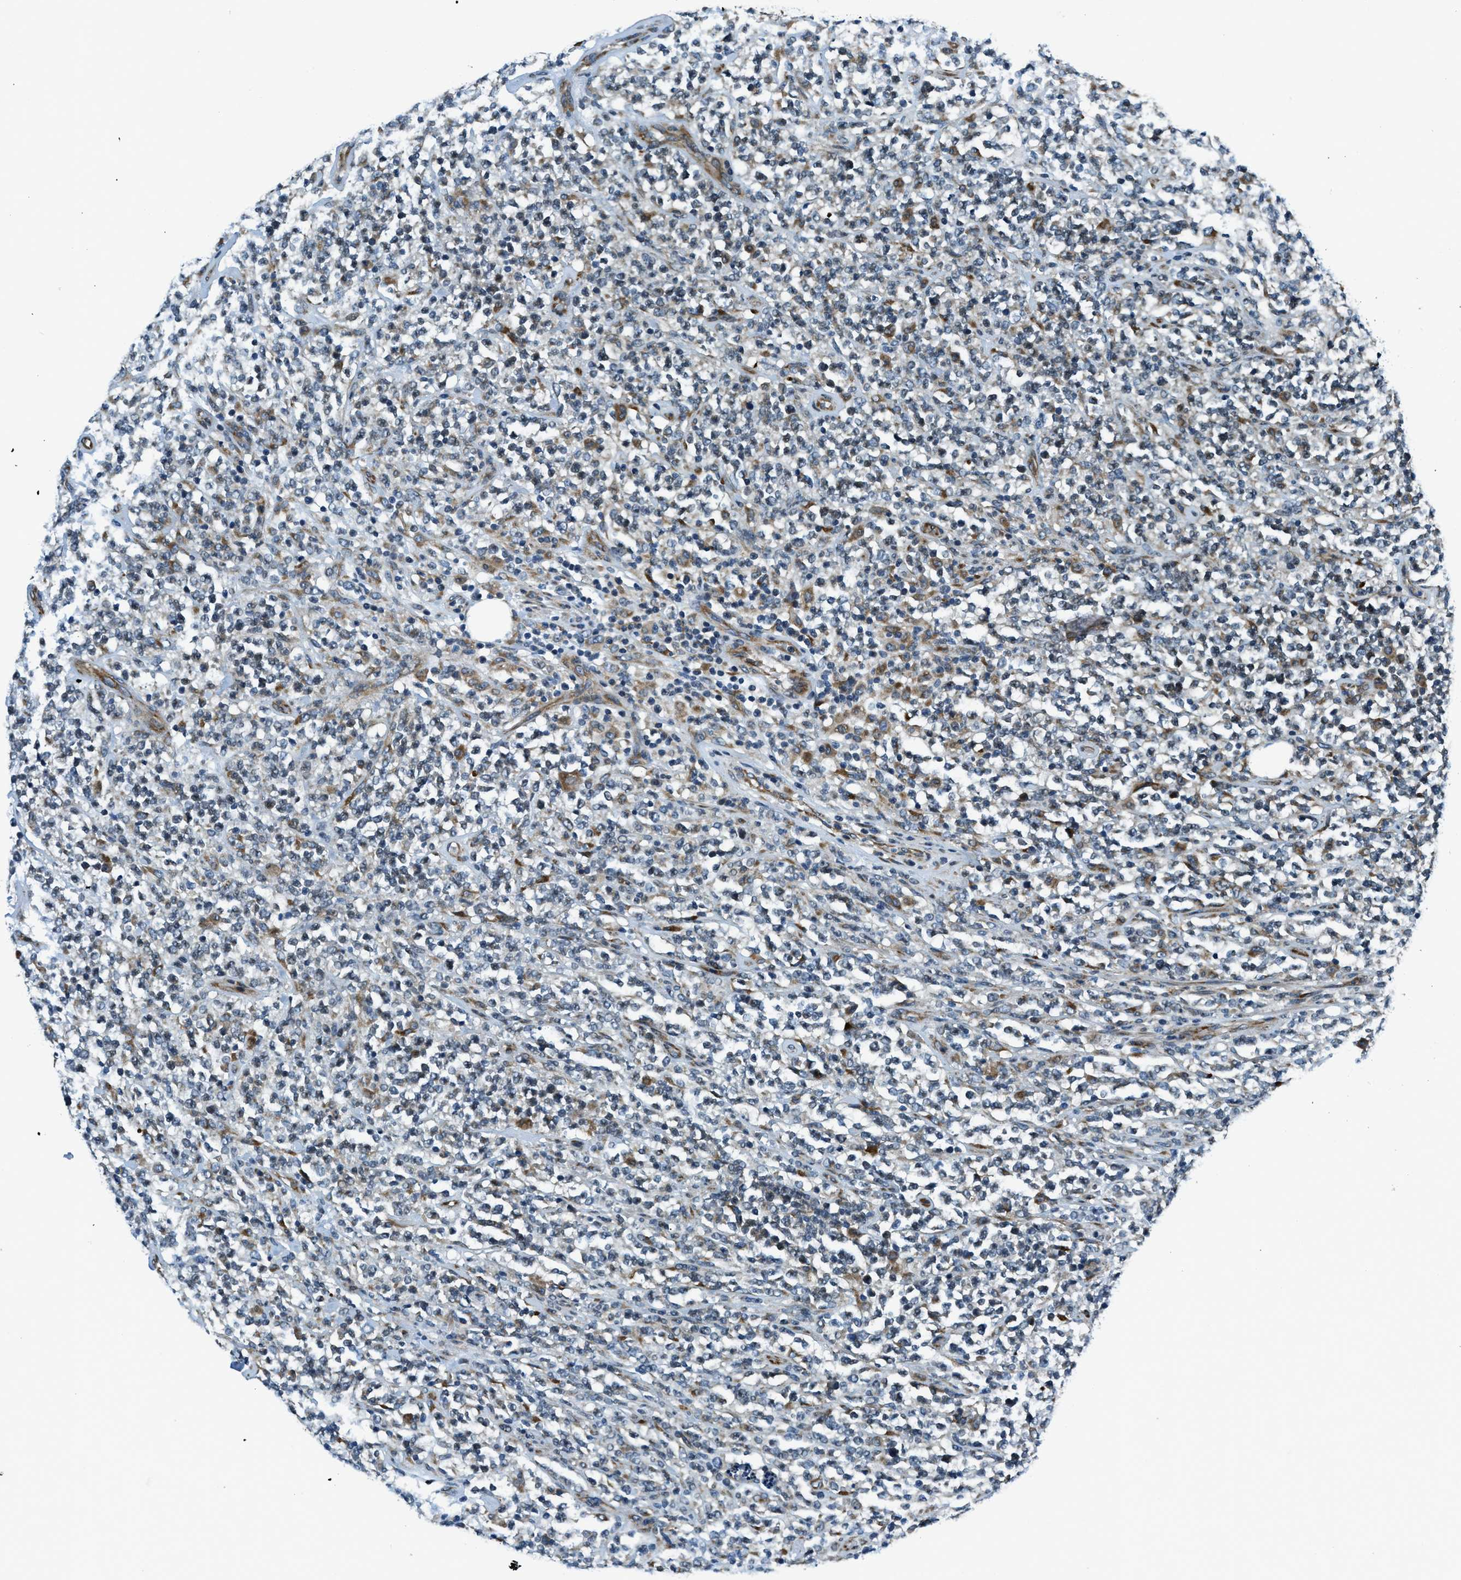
{"staining": {"intensity": "moderate", "quantity": "<25%", "location": "cytoplasmic/membranous"}, "tissue": "lymphoma", "cell_type": "Tumor cells", "image_type": "cancer", "snomed": [{"axis": "morphology", "description": "Malignant lymphoma, non-Hodgkin's type, High grade"}, {"axis": "topography", "description": "Soft tissue"}], "caption": "Immunohistochemistry (IHC) image of lymphoma stained for a protein (brown), which shows low levels of moderate cytoplasmic/membranous staining in approximately <25% of tumor cells.", "gene": "GINM1", "patient": {"sex": "male", "age": 18}}